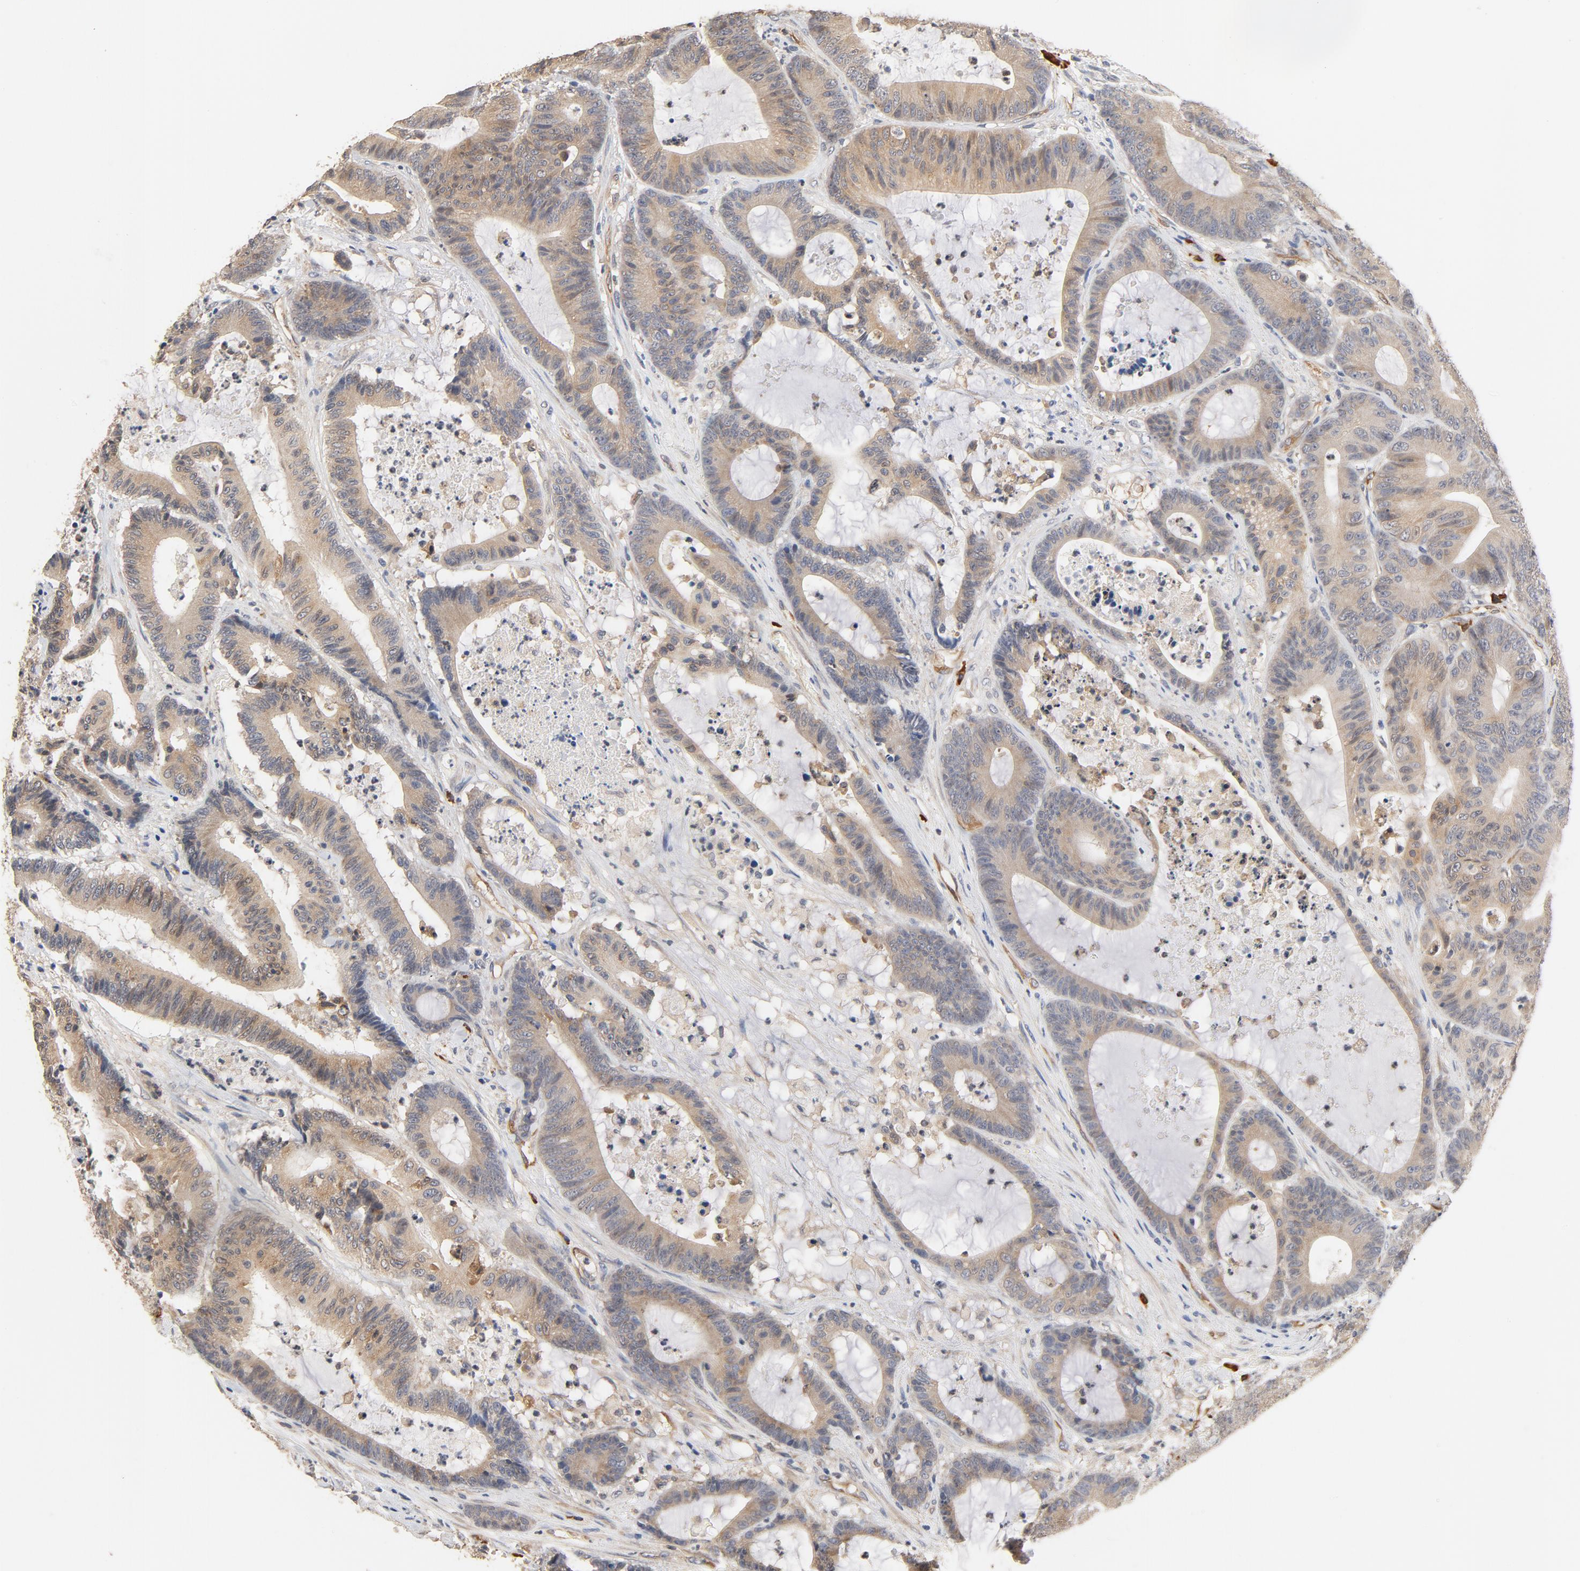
{"staining": {"intensity": "weak", "quantity": ">75%", "location": "cytoplasmic/membranous"}, "tissue": "colorectal cancer", "cell_type": "Tumor cells", "image_type": "cancer", "snomed": [{"axis": "morphology", "description": "Adenocarcinoma, NOS"}, {"axis": "topography", "description": "Colon"}], "caption": "Colorectal cancer (adenocarcinoma) stained for a protein exhibits weak cytoplasmic/membranous positivity in tumor cells.", "gene": "UBE2J1", "patient": {"sex": "female", "age": 84}}